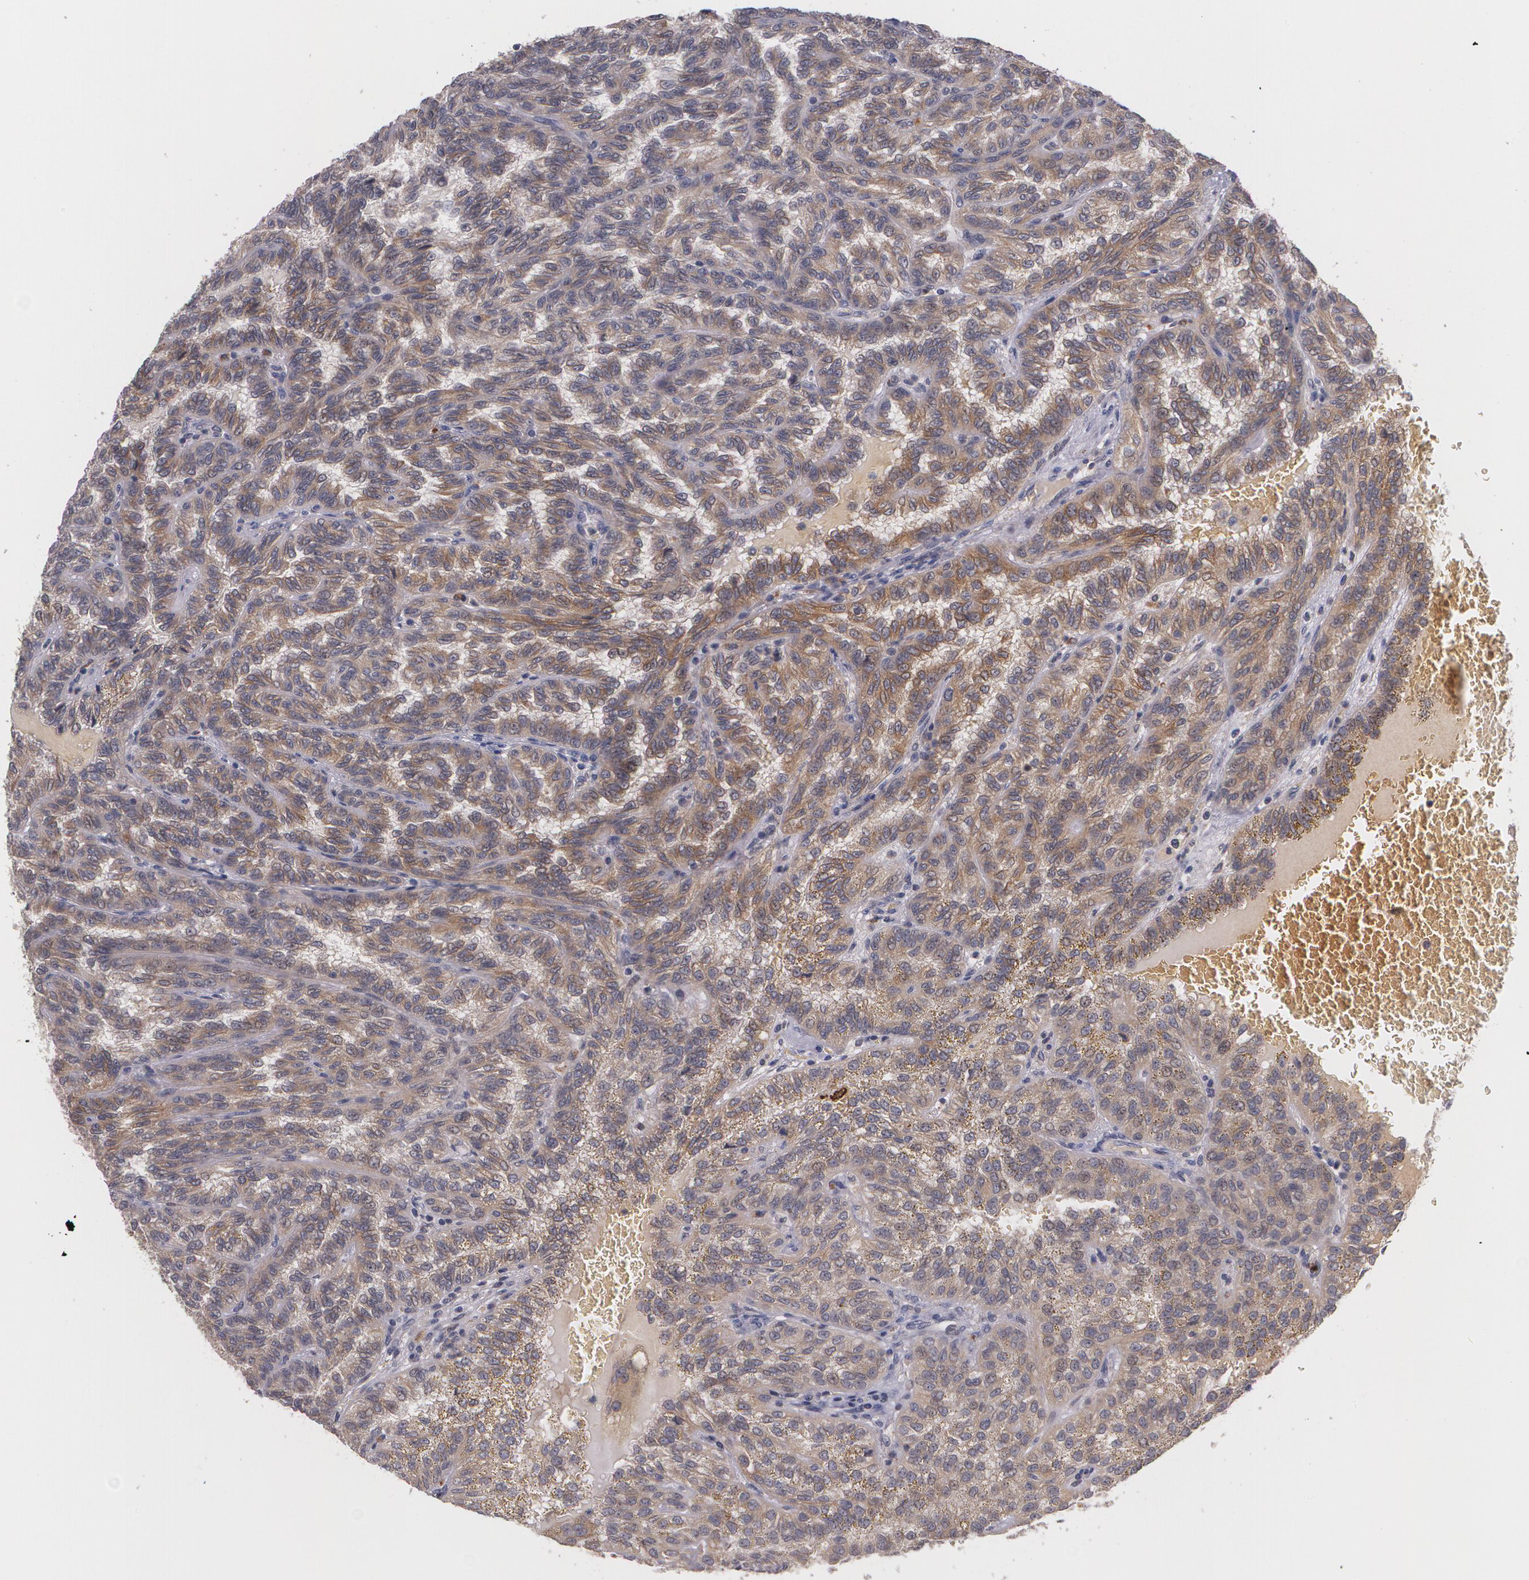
{"staining": {"intensity": "moderate", "quantity": ">75%", "location": "cytoplasmic/membranous"}, "tissue": "renal cancer", "cell_type": "Tumor cells", "image_type": "cancer", "snomed": [{"axis": "morphology", "description": "Inflammation, NOS"}, {"axis": "morphology", "description": "Adenocarcinoma, NOS"}, {"axis": "topography", "description": "Kidney"}], "caption": "Human renal cancer stained for a protein (brown) displays moderate cytoplasmic/membranous positive expression in about >75% of tumor cells.", "gene": "IFNGR2", "patient": {"sex": "male", "age": 68}}